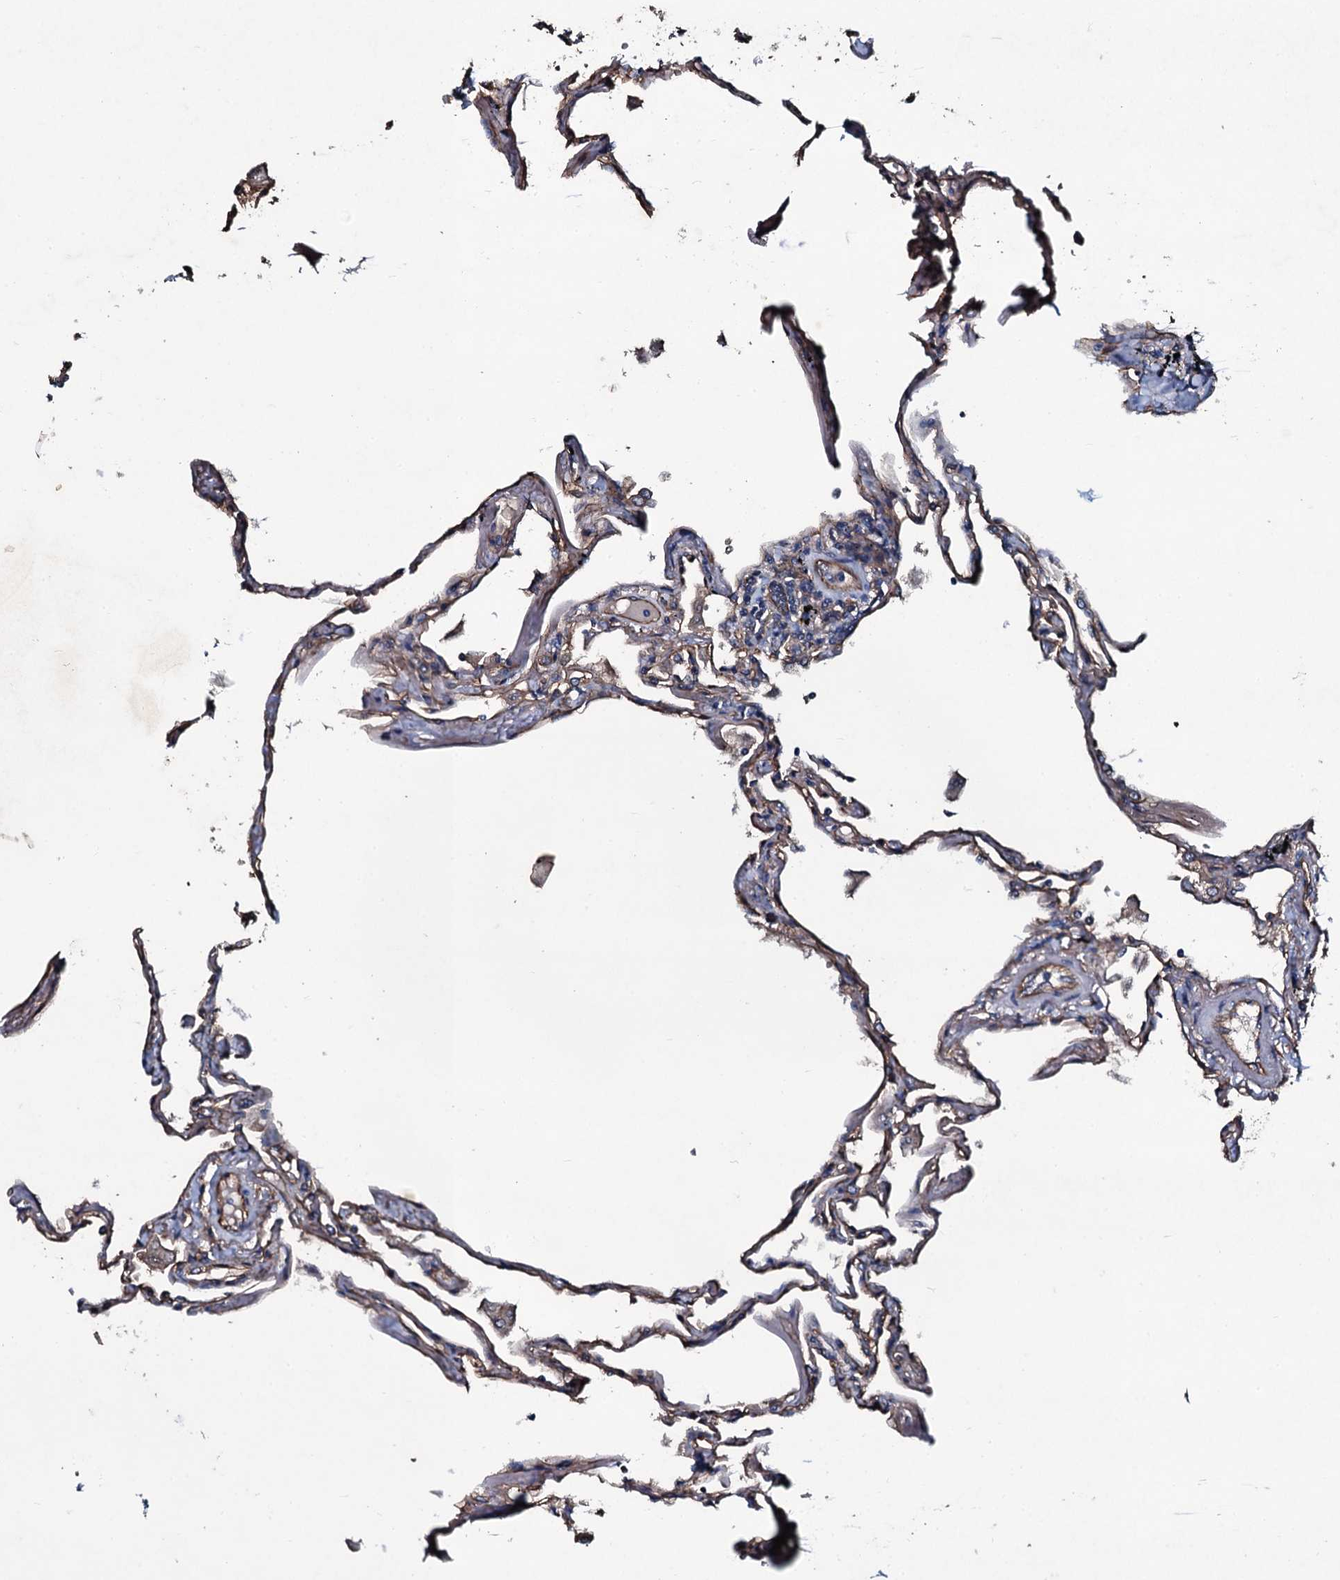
{"staining": {"intensity": "moderate", "quantity": "<25%", "location": "cytoplasmic/membranous"}, "tissue": "lung", "cell_type": "Alveolar cells", "image_type": "normal", "snomed": [{"axis": "morphology", "description": "Normal tissue, NOS"}, {"axis": "topography", "description": "Lung"}], "caption": "Immunohistochemical staining of benign lung reveals <25% levels of moderate cytoplasmic/membranous protein staining in about <25% of alveolar cells.", "gene": "DMAC2", "patient": {"sex": "female", "age": 67}}